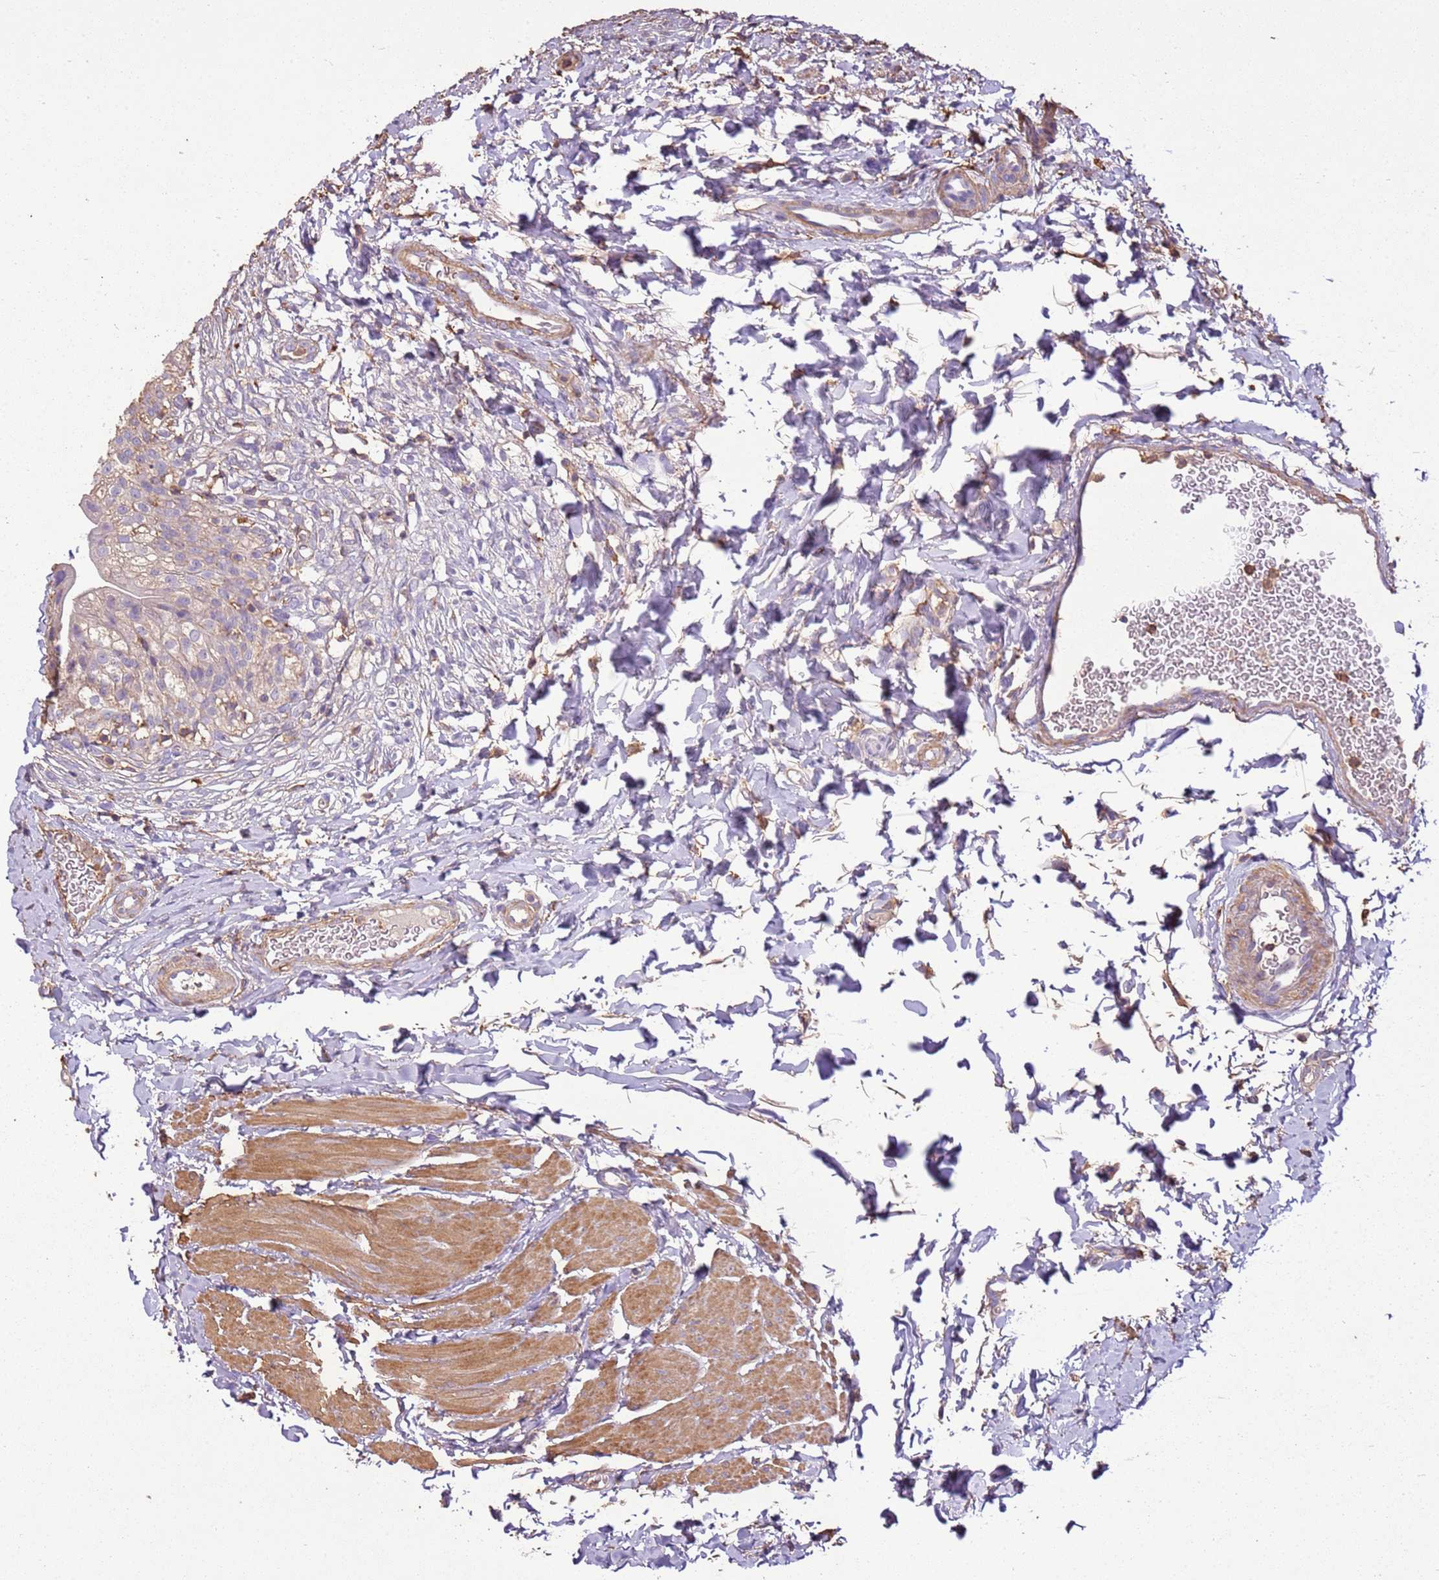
{"staining": {"intensity": "weak", "quantity": "<25%", "location": "cytoplasmic/membranous"}, "tissue": "urinary bladder", "cell_type": "Urothelial cells", "image_type": "normal", "snomed": [{"axis": "morphology", "description": "Normal tissue, NOS"}, {"axis": "topography", "description": "Urinary bladder"}], "caption": "Urinary bladder was stained to show a protein in brown. There is no significant positivity in urothelial cells.", "gene": "ARL10", "patient": {"sex": "male", "age": 55}}